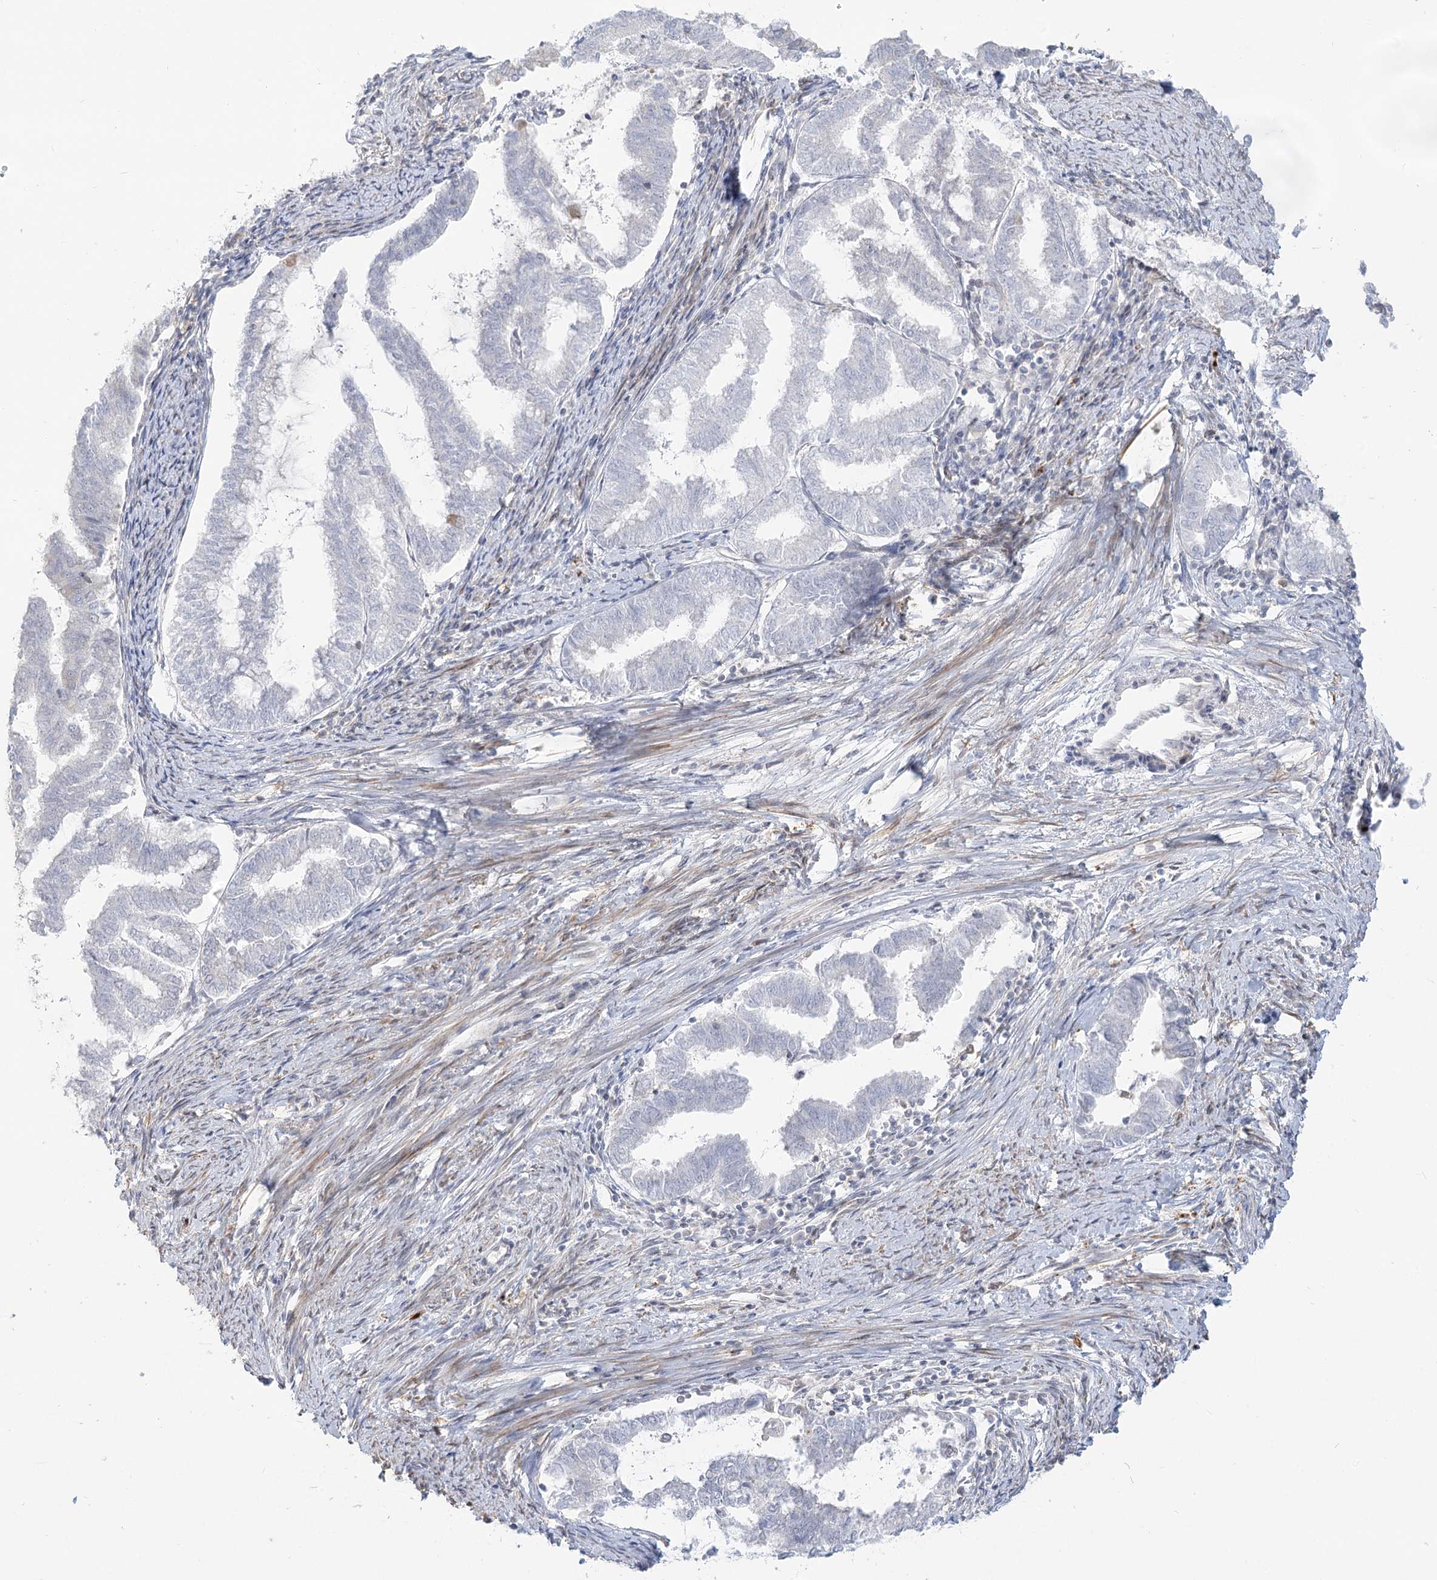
{"staining": {"intensity": "negative", "quantity": "none", "location": "none"}, "tissue": "endometrial cancer", "cell_type": "Tumor cells", "image_type": "cancer", "snomed": [{"axis": "morphology", "description": "Adenocarcinoma, NOS"}, {"axis": "topography", "description": "Endometrium"}], "caption": "Immunohistochemistry (IHC) of adenocarcinoma (endometrial) shows no staining in tumor cells.", "gene": "MTMR3", "patient": {"sex": "female", "age": 79}}